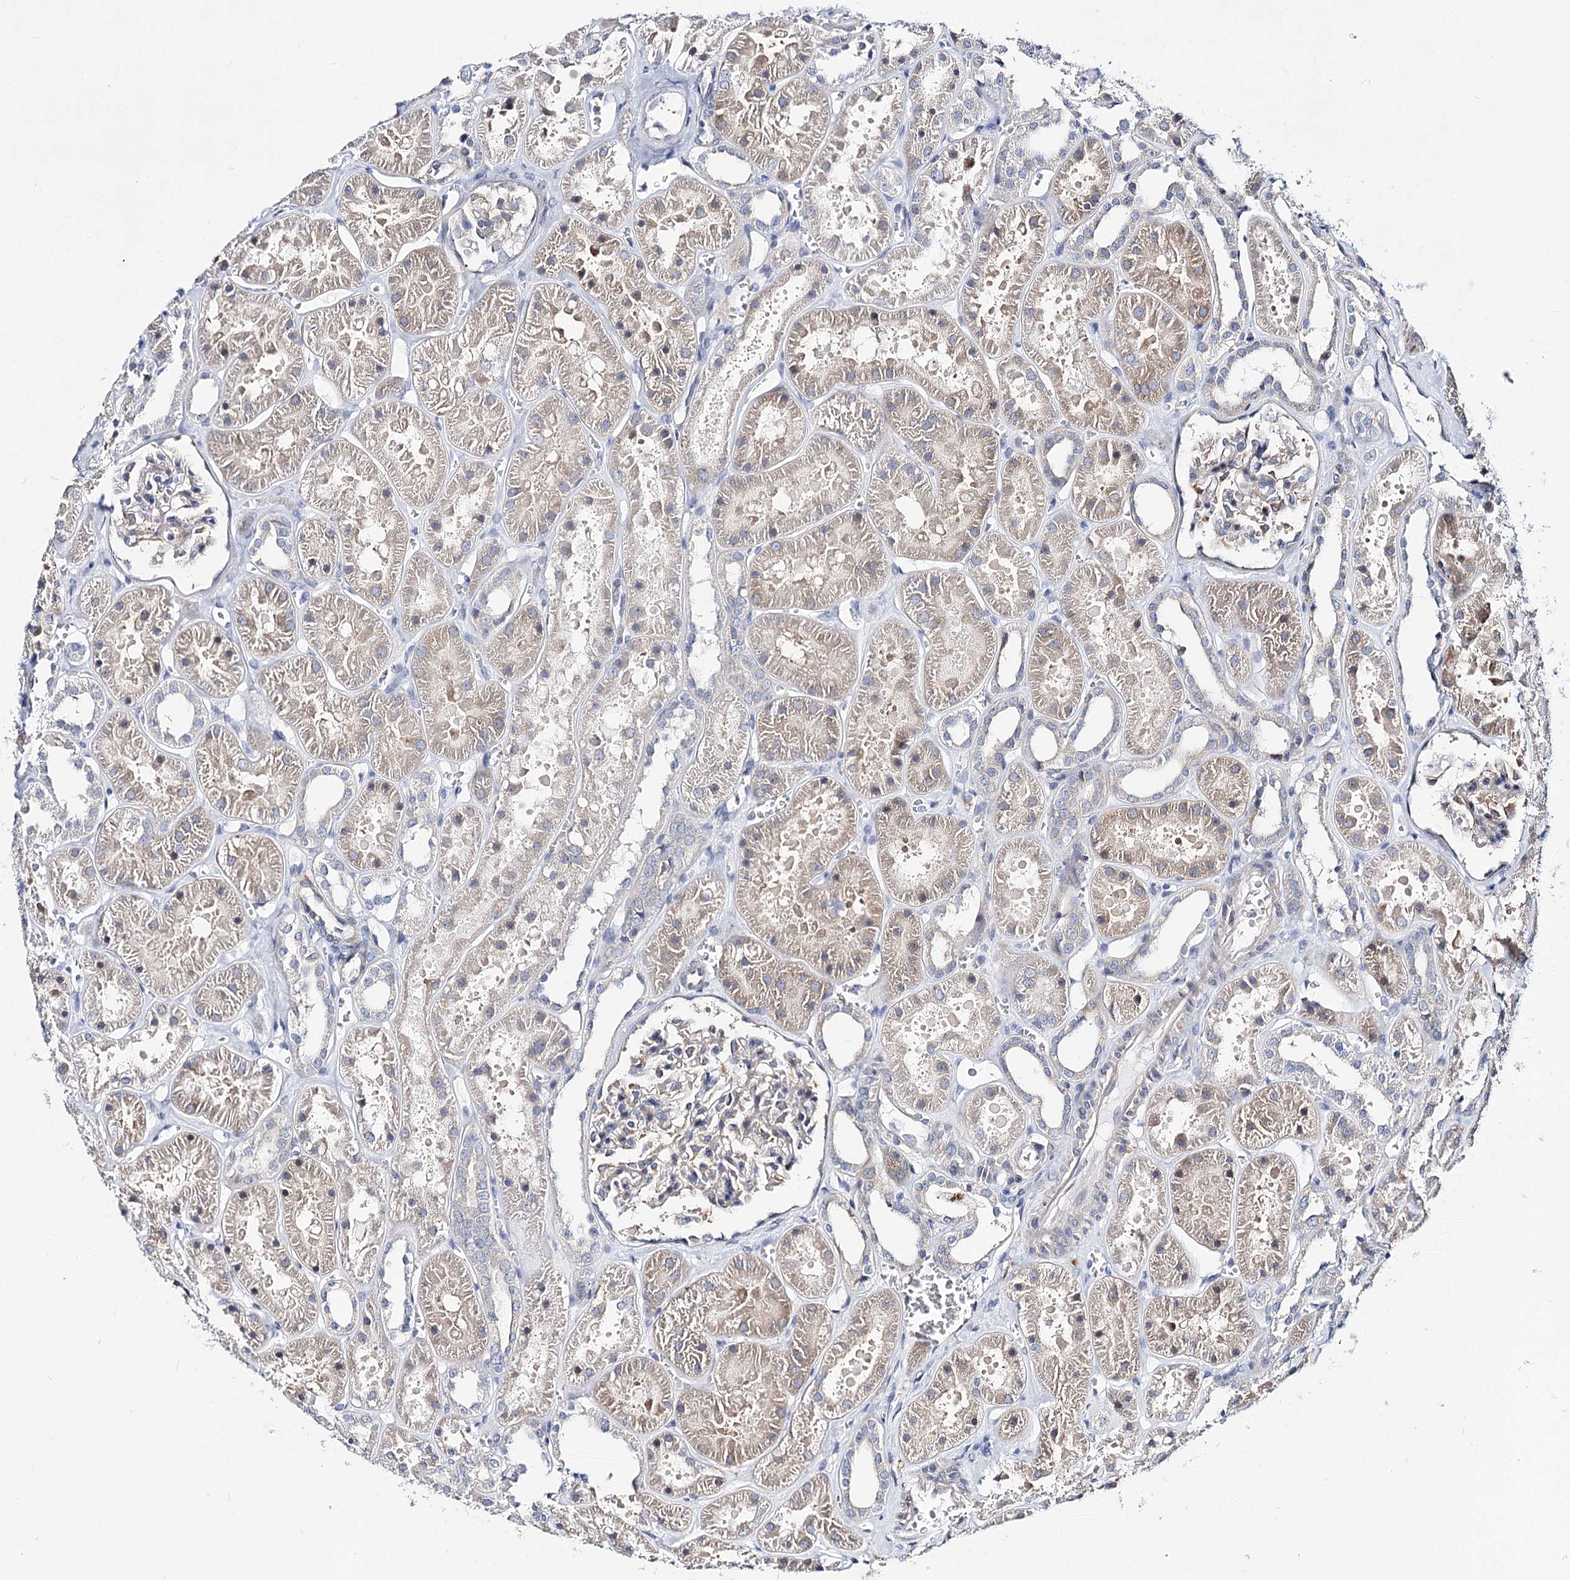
{"staining": {"intensity": "weak", "quantity": "<25%", "location": "cytoplasmic/membranous"}, "tissue": "kidney", "cell_type": "Cells in glomeruli", "image_type": "normal", "snomed": [{"axis": "morphology", "description": "Normal tissue, NOS"}, {"axis": "topography", "description": "Kidney"}], "caption": "A photomicrograph of kidney stained for a protein exhibits no brown staining in cells in glomeruli. The staining is performed using DAB brown chromogen with nuclei counter-stained in using hematoxylin.", "gene": "TEX12", "patient": {"sex": "female", "age": 41}}